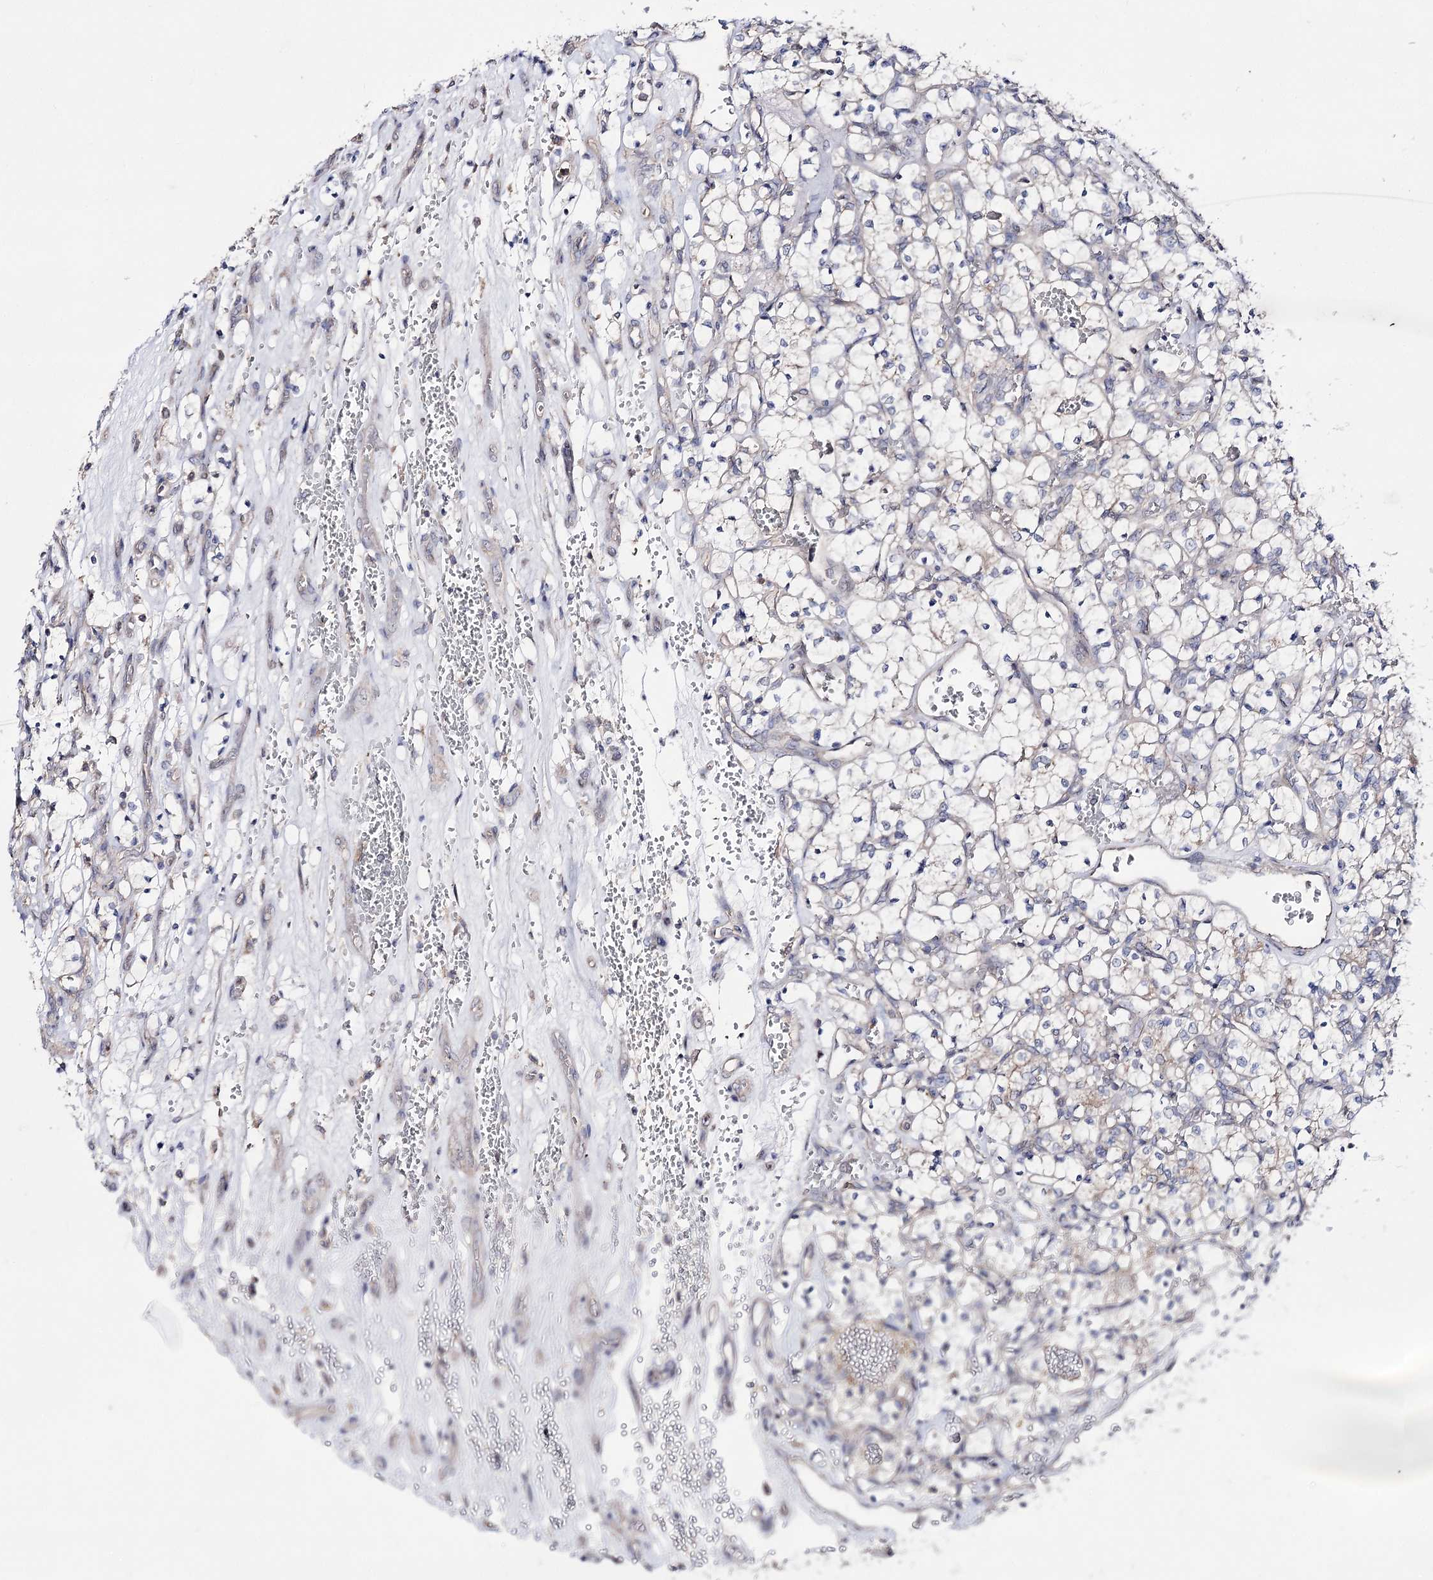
{"staining": {"intensity": "negative", "quantity": "none", "location": "none"}, "tissue": "renal cancer", "cell_type": "Tumor cells", "image_type": "cancer", "snomed": [{"axis": "morphology", "description": "Adenocarcinoma, NOS"}, {"axis": "topography", "description": "Kidney"}], "caption": "This is a micrograph of immunohistochemistry (IHC) staining of renal cancer (adenocarcinoma), which shows no expression in tumor cells.", "gene": "AURKC", "patient": {"sex": "female", "age": 69}}